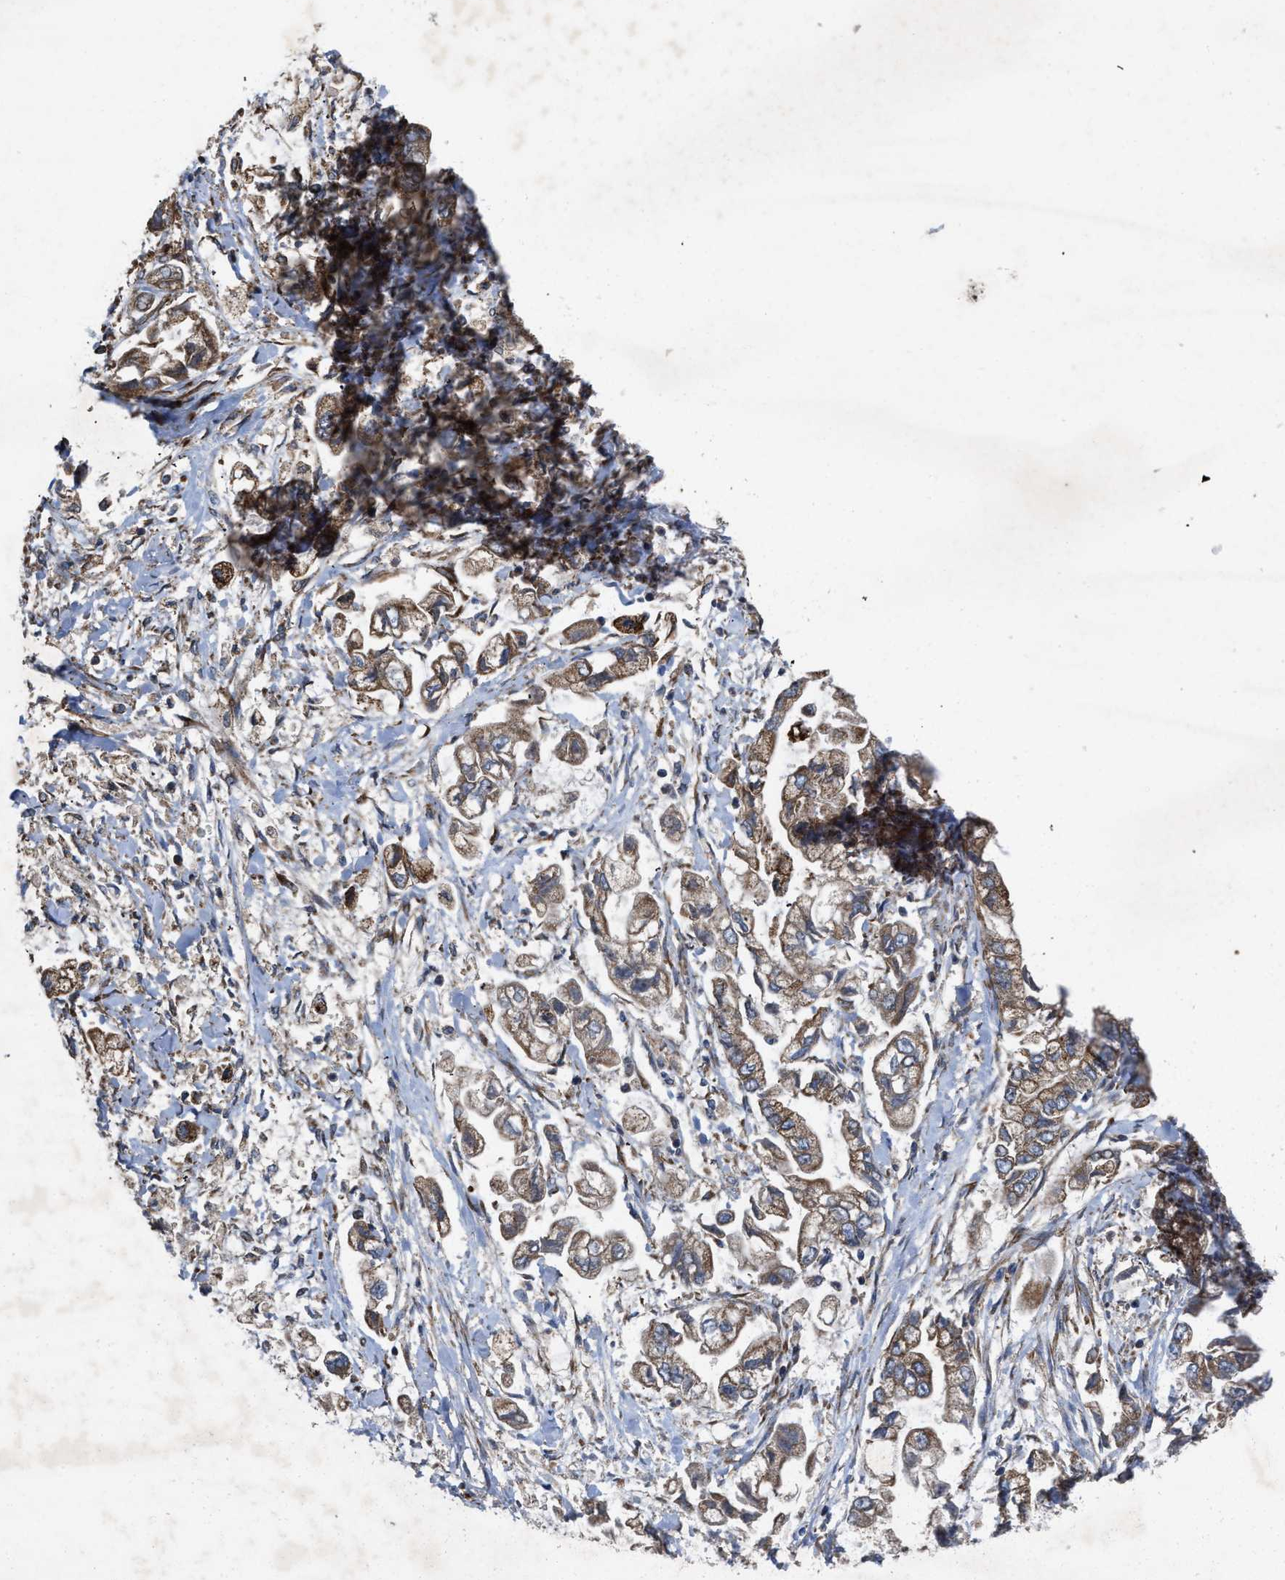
{"staining": {"intensity": "moderate", "quantity": ">75%", "location": "cytoplasmic/membranous"}, "tissue": "stomach cancer", "cell_type": "Tumor cells", "image_type": "cancer", "snomed": [{"axis": "morphology", "description": "Normal tissue, NOS"}, {"axis": "morphology", "description": "Adenocarcinoma, NOS"}, {"axis": "topography", "description": "Stomach"}], "caption": "Human stomach adenocarcinoma stained for a protein (brown) shows moderate cytoplasmic/membranous positive expression in approximately >75% of tumor cells.", "gene": "PER3", "patient": {"sex": "male", "age": 62}}